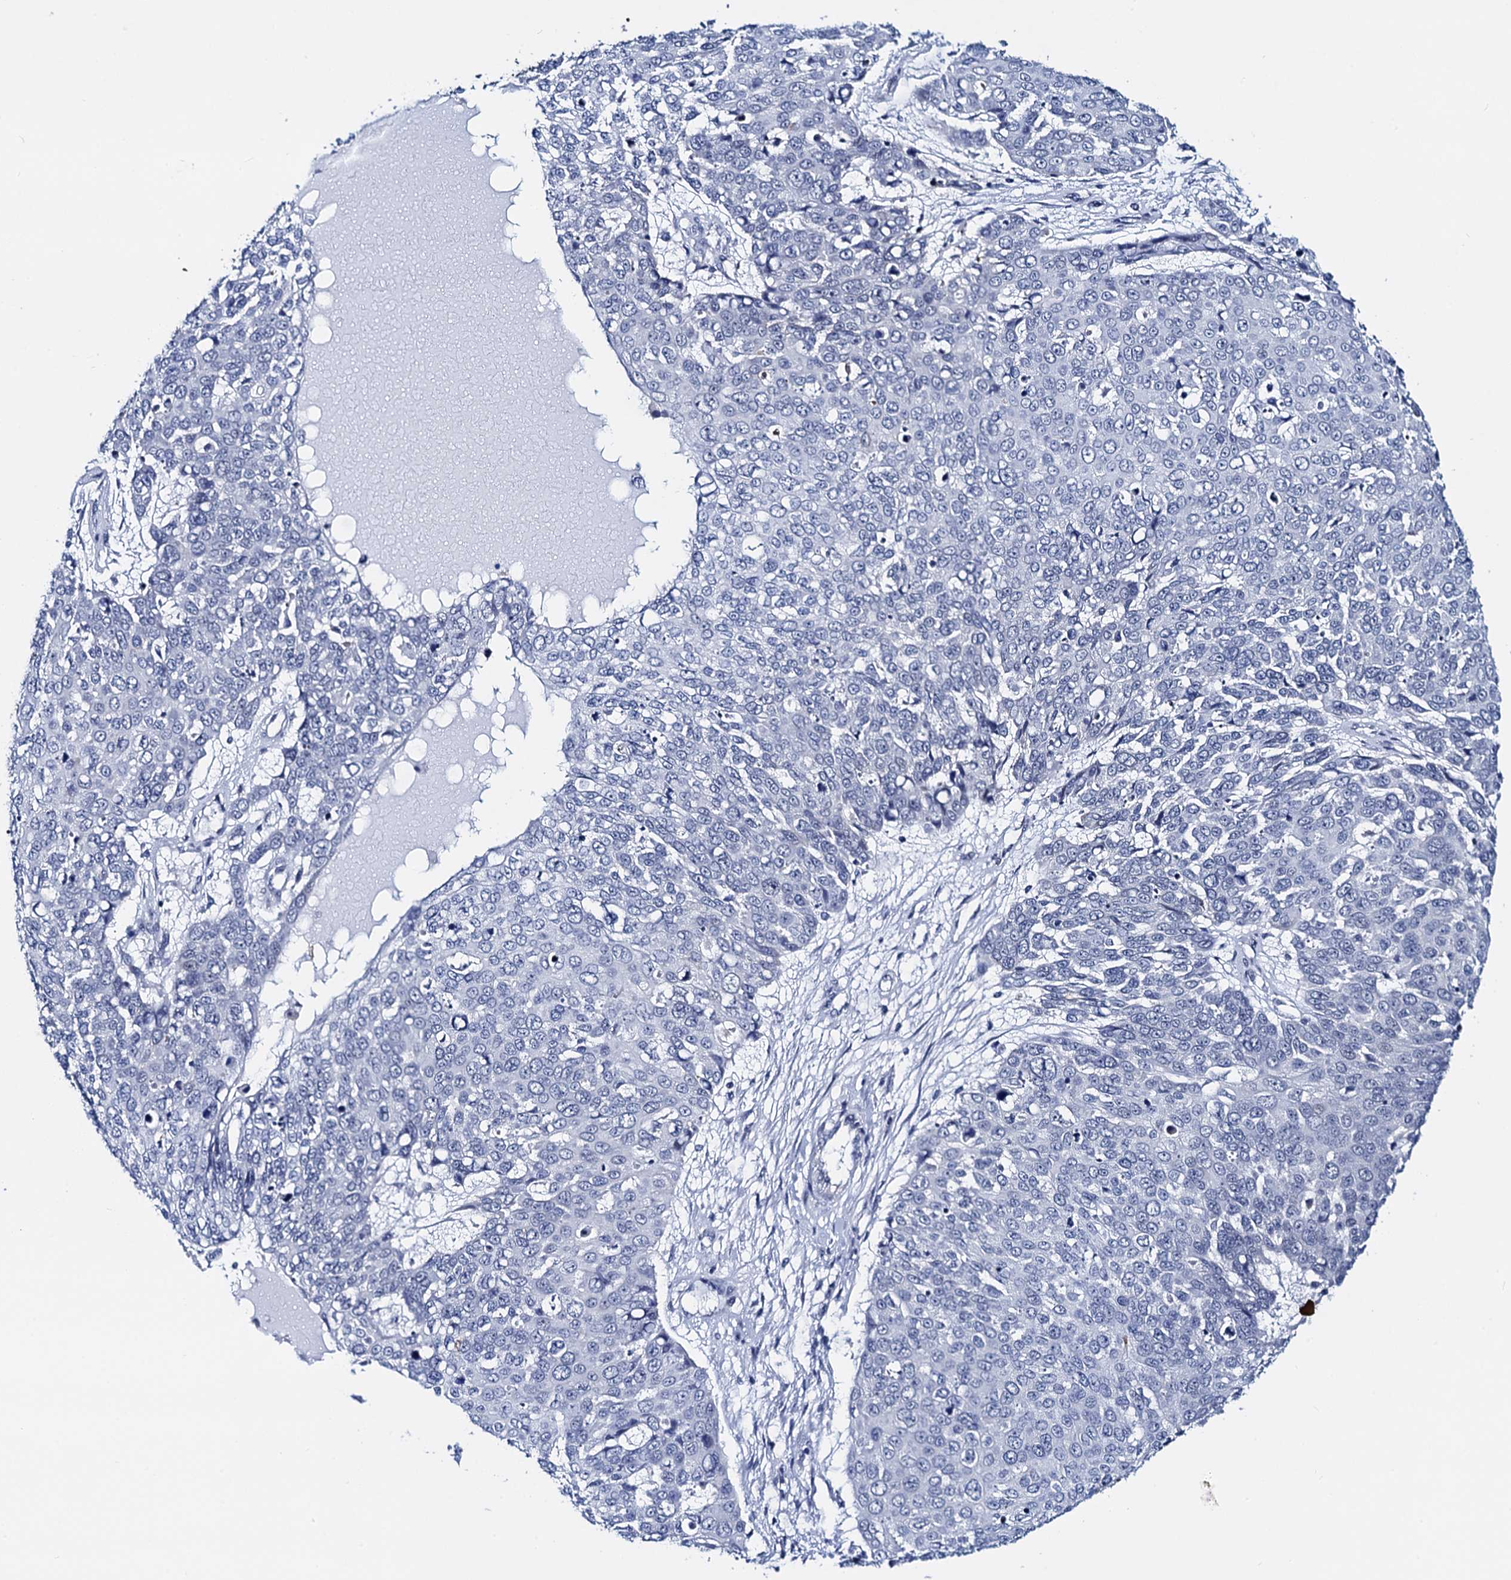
{"staining": {"intensity": "negative", "quantity": "none", "location": "none"}, "tissue": "skin cancer", "cell_type": "Tumor cells", "image_type": "cancer", "snomed": [{"axis": "morphology", "description": "Squamous cell carcinoma, NOS"}, {"axis": "topography", "description": "Skin"}], "caption": "Micrograph shows no protein expression in tumor cells of skin cancer tissue.", "gene": "C16orf87", "patient": {"sex": "male", "age": 71}}